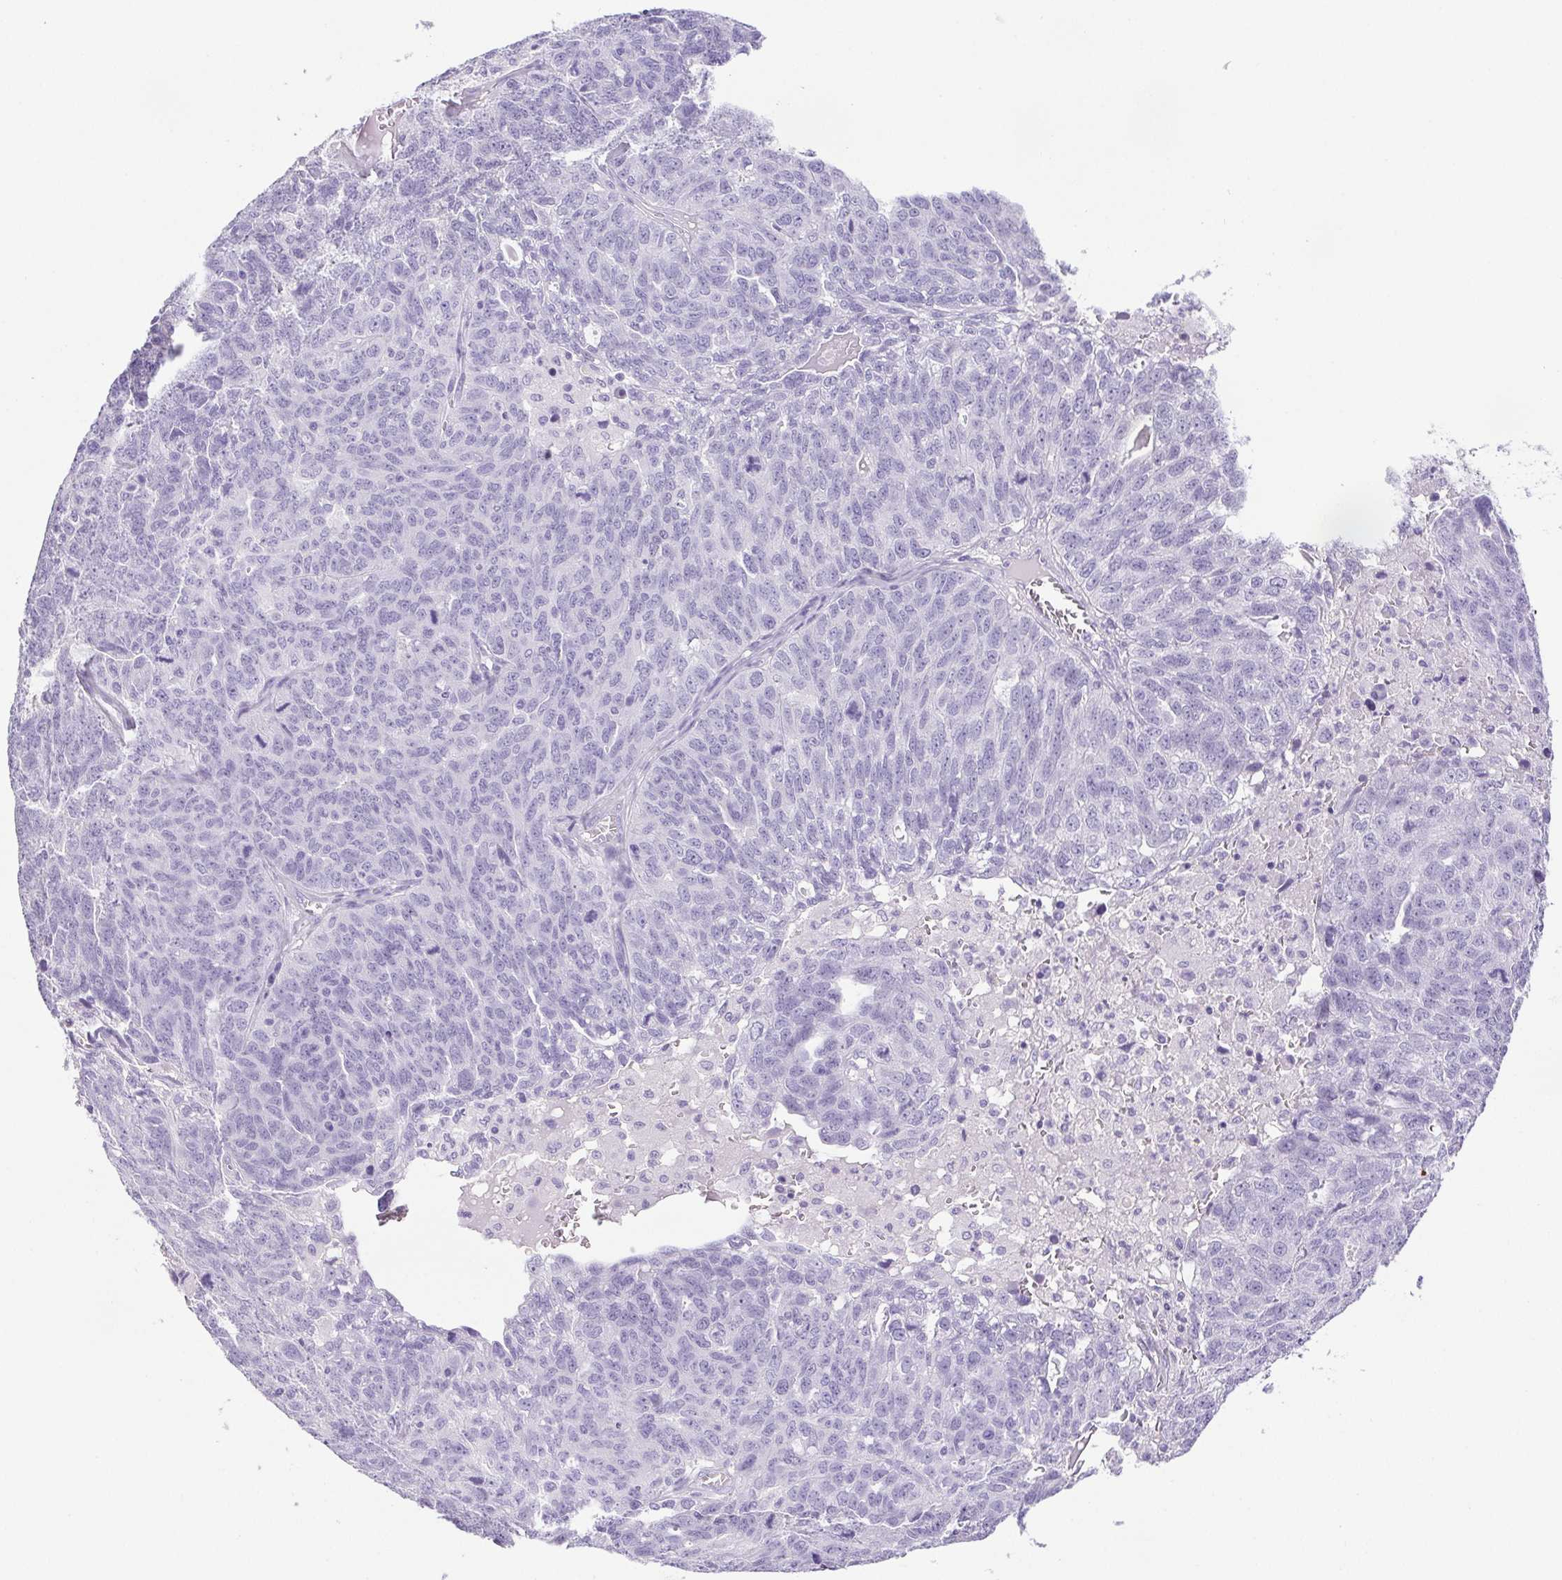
{"staining": {"intensity": "negative", "quantity": "none", "location": "none"}, "tissue": "ovarian cancer", "cell_type": "Tumor cells", "image_type": "cancer", "snomed": [{"axis": "morphology", "description": "Cystadenocarcinoma, serous, NOS"}, {"axis": "topography", "description": "Ovary"}], "caption": "The histopathology image reveals no staining of tumor cells in ovarian cancer (serous cystadenocarcinoma). (Stains: DAB IHC with hematoxylin counter stain, Microscopy: brightfield microscopy at high magnification).", "gene": "PAPPA2", "patient": {"sex": "female", "age": 71}}